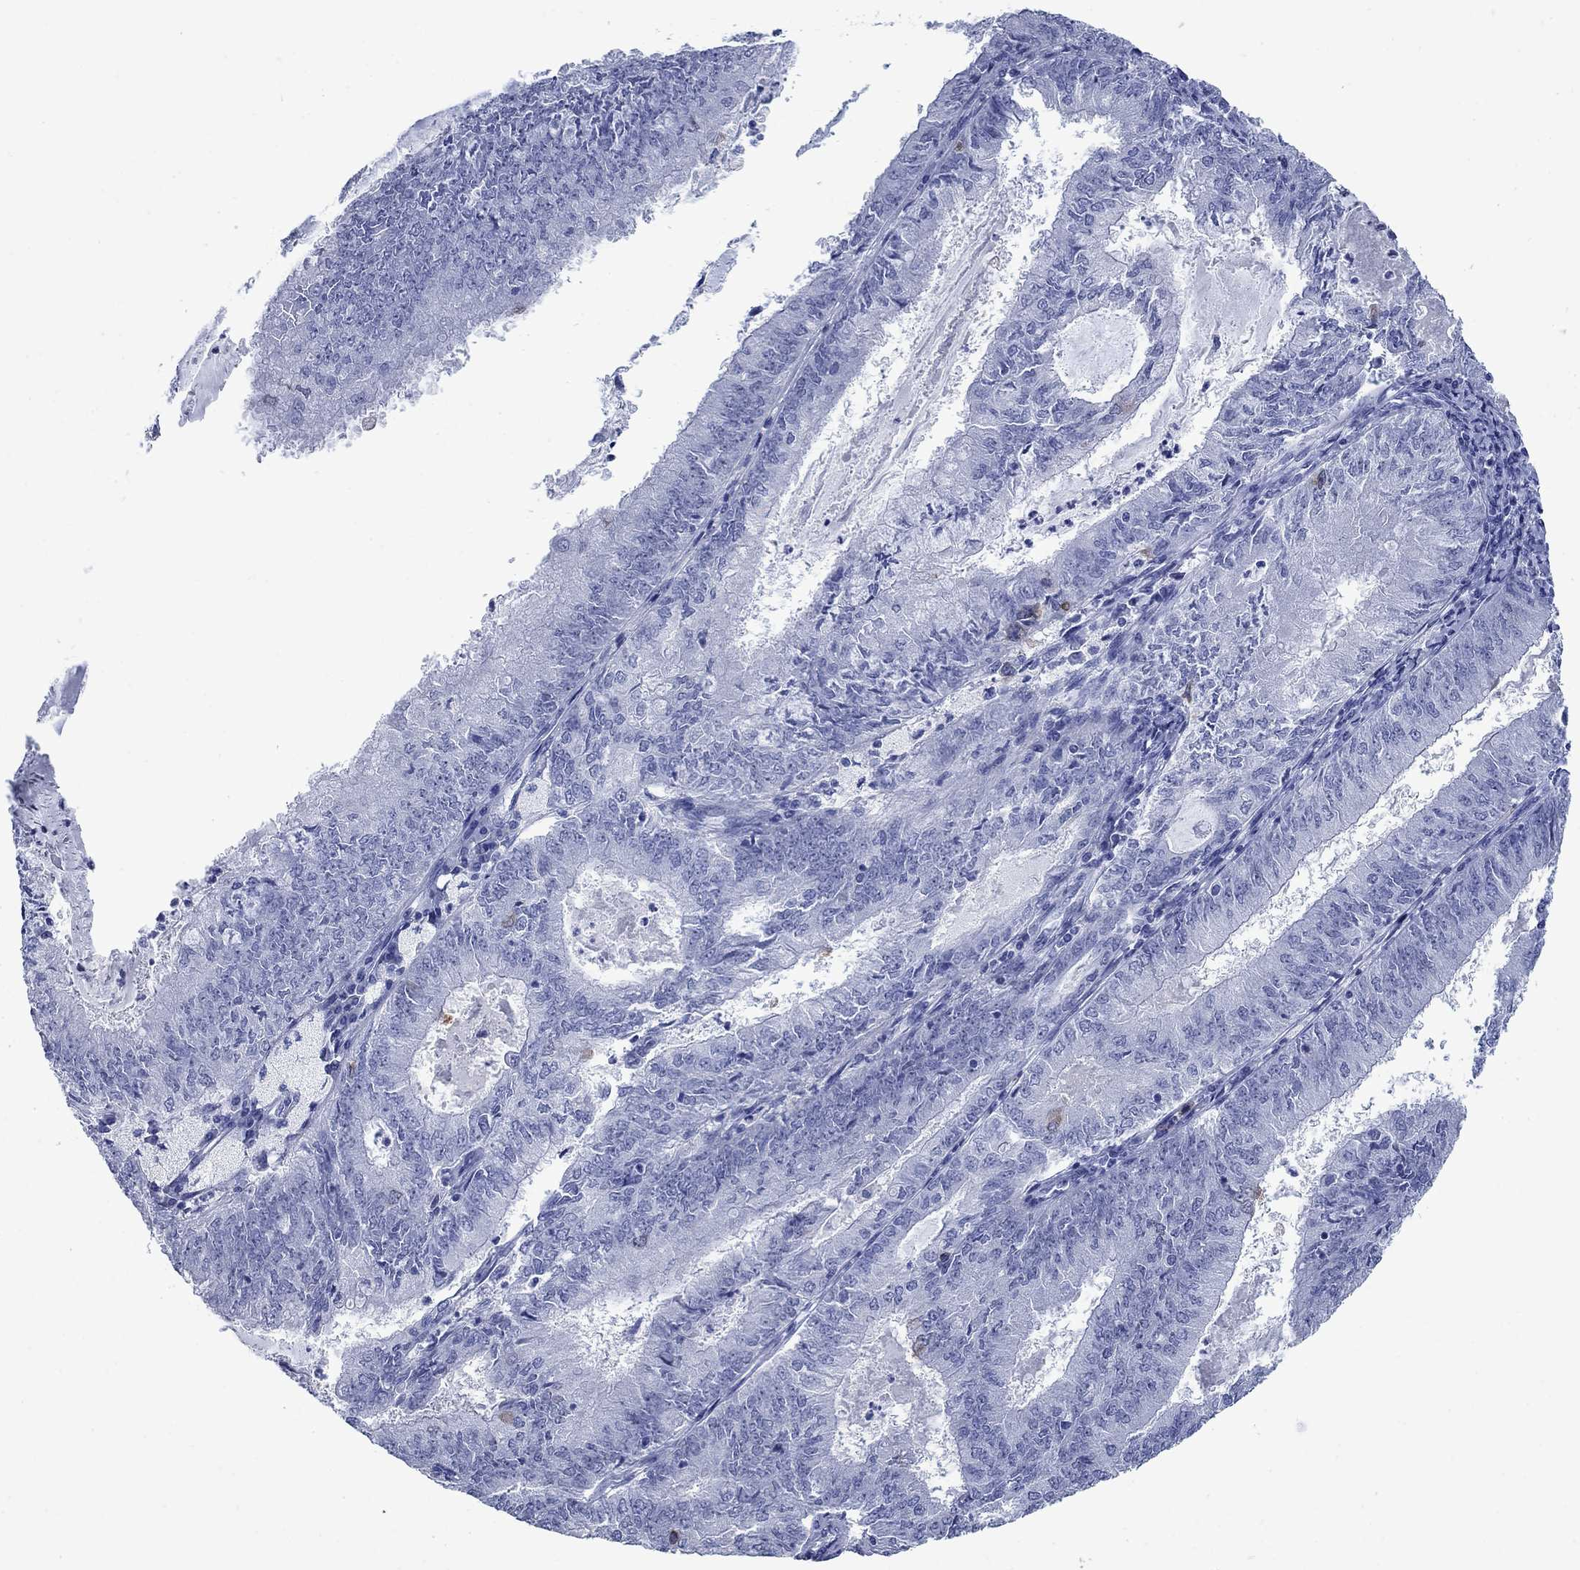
{"staining": {"intensity": "negative", "quantity": "none", "location": "none"}, "tissue": "endometrial cancer", "cell_type": "Tumor cells", "image_type": "cancer", "snomed": [{"axis": "morphology", "description": "Adenocarcinoma, NOS"}, {"axis": "topography", "description": "Endometrium"}], "caption": "The immunohistochemistry photomicrograph has no significant staining in tumor cells of endometrial adenocarcinoma tissue.", "gene": "TACC3", "patient": {"sex": "female", "age": 57}}